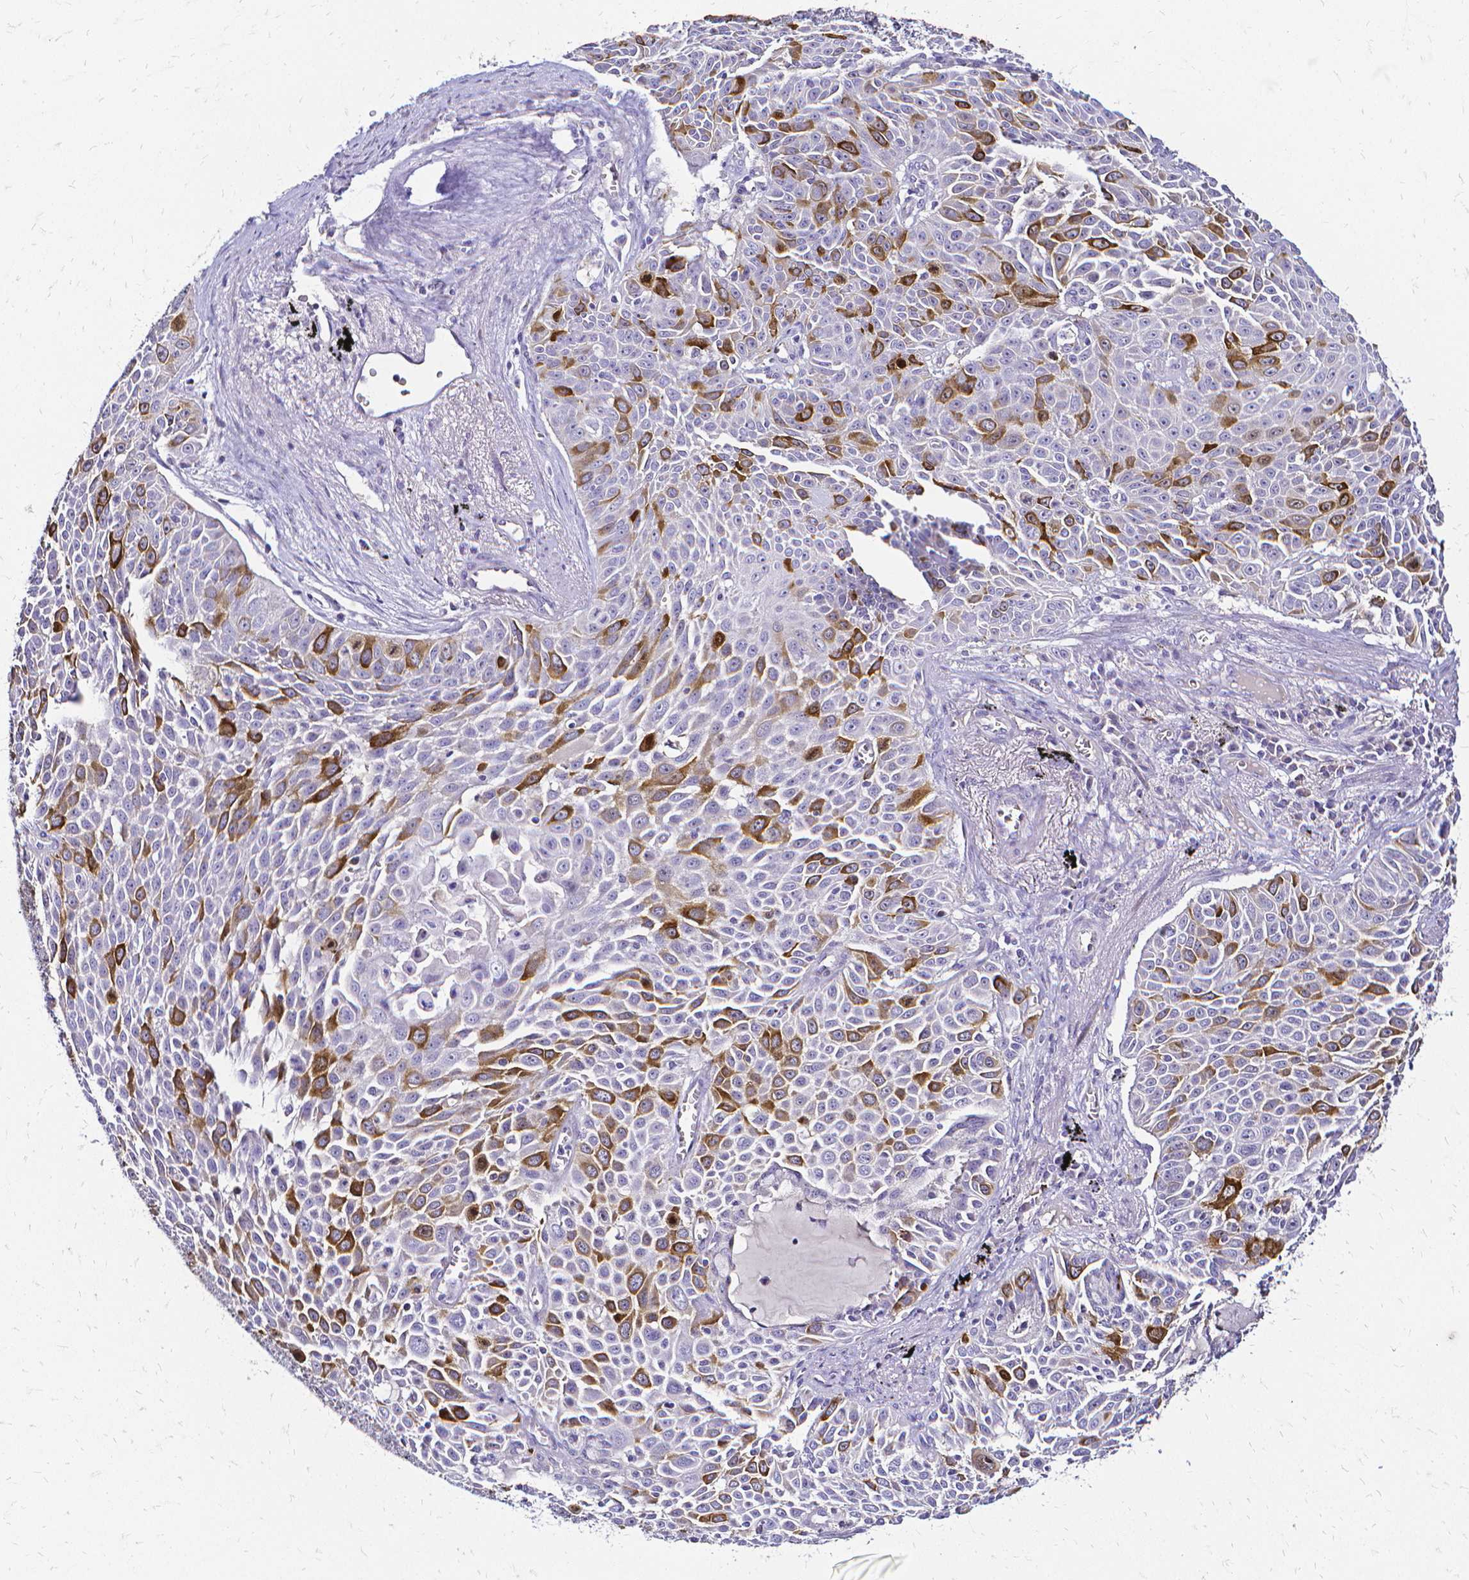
{"staining": {"intensity": "strong", "quantity": "25%-75%", "location": "cytoplasmic/membranous"}, "tissue": "lung cancer", "cell_type": "Tumor cells", "image_type": "cancer", "snomed": [{"axis": "morphology", "description": "Squamous cell carcinoma, NOS"}, {"axis": "morphology", "description": "Squamous cell carcinoma, metastatic, NOS"}, {"axis": "topography", "description": "Lymph node"}, {"axis": "topography", "description": "Lung"}], "caption": "Lung cancer tissue demonstrates strong cytoplasmic/membranous staining in about 25%-75% of tumor cells Ihc stains the protein of interest in brown and the nuclei are stained blue.", "gene": "CCNB1", "patient": {"sex": "female", "age": 62}}